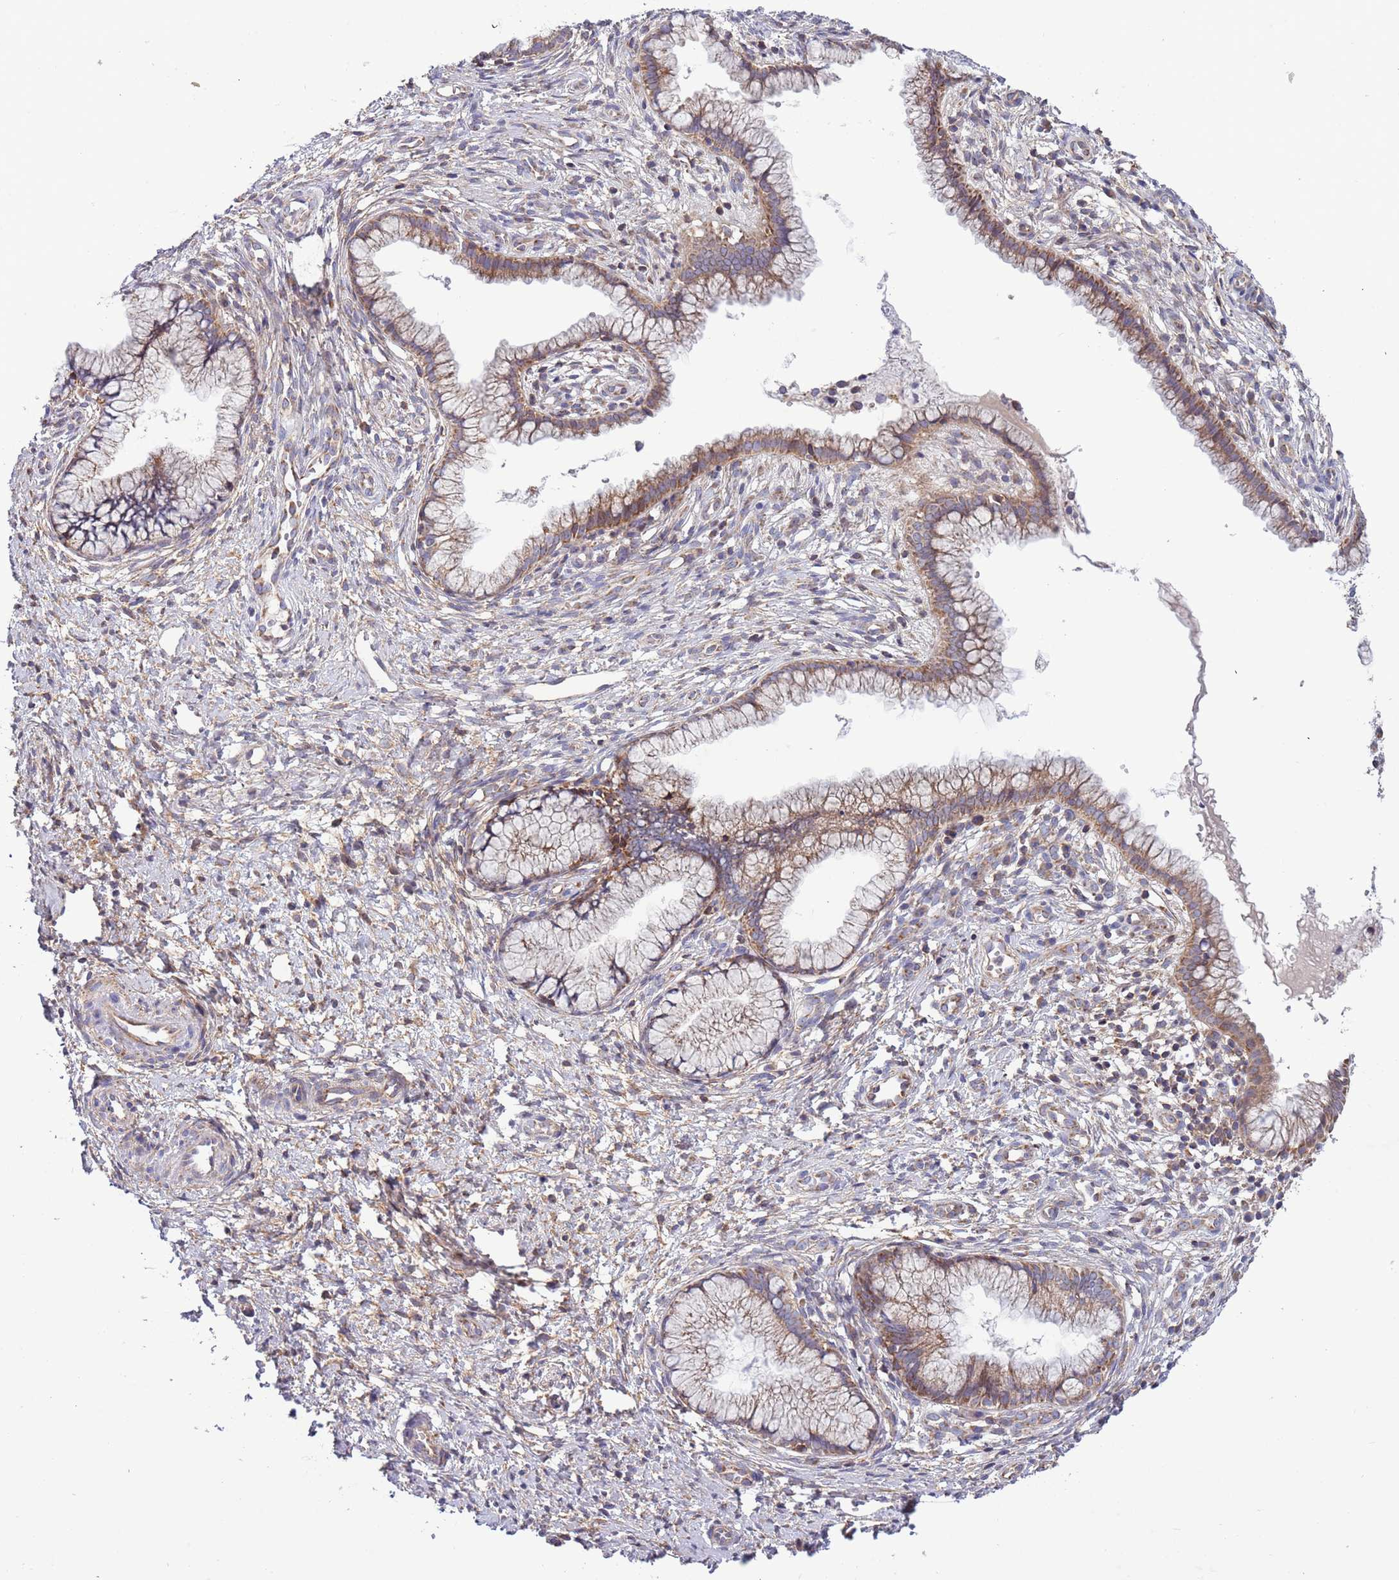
{"staining": {"intensity": "moderate", "quantity": ">75%", "location": "cytoplasmic/membranous"}, "tissue": "cervix", "cell_type": "Glandular cells", "image_type": "normal", "snomed": [{"axis": "morphology", "description": "Normal tissue, NOS"}, {"axis": "topography", "description": "Cervix"}], "caption": "Immunohistochemical staining of unremarkable cervix exhibits moderate cytoplasmic/membranous protein expression in approximately >75% of glandular cells.", "gene": "IRS4", "patient": {"sex": "female", "age": 36}}